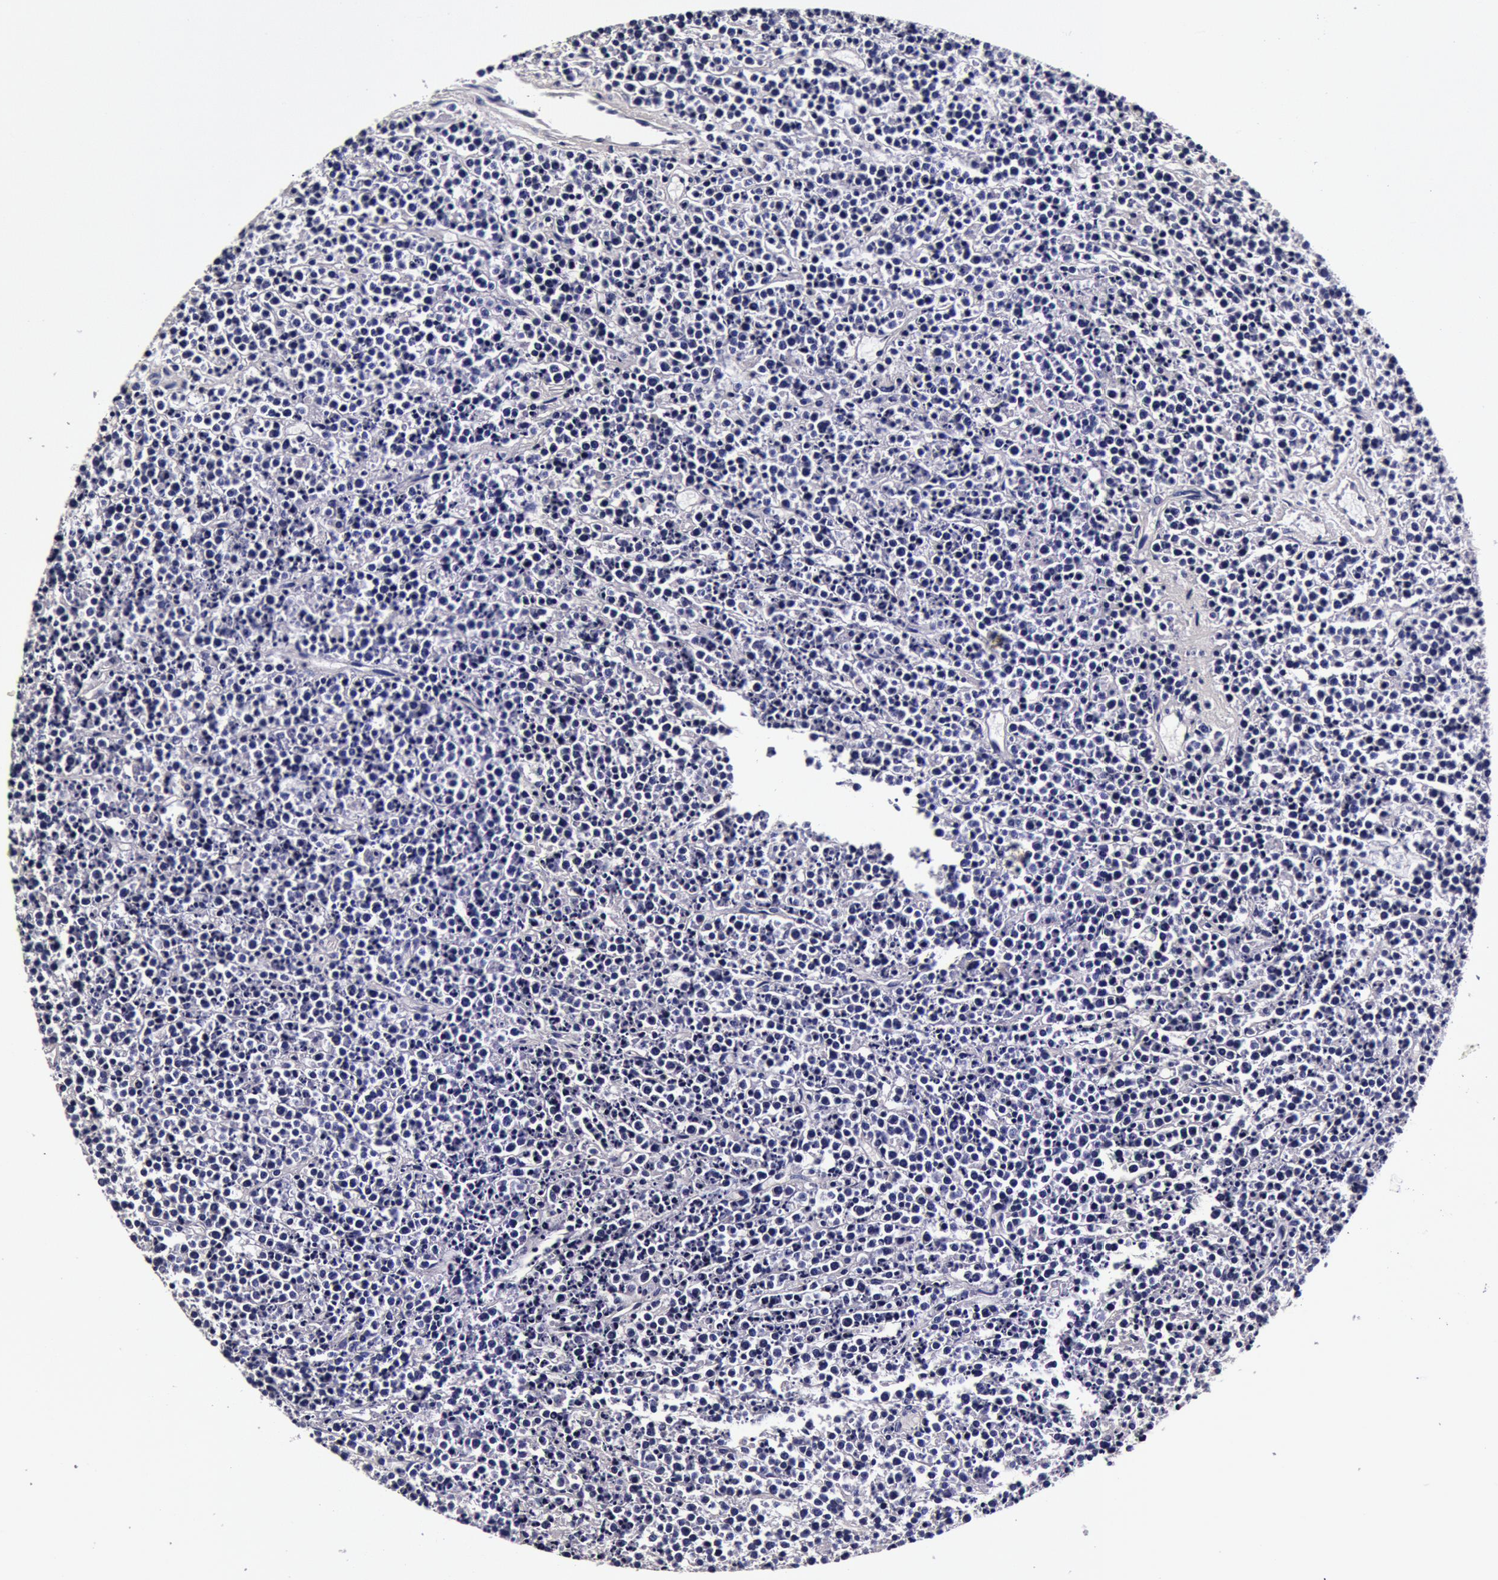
{"staining": {"intensity": "negative", "quantity": "none", "location": "none"}, "tissue": "lymphoma", "cell_type": "Tumor cells", "image_type": "cancer", "snomed": [{"axis": "morphology", "description": "Malignant lymphoma, non-Hodgkin's type, High grade"}, {"axis": "topography", "description": "Ovary"}], "caption": "Immunohistochemical staining of lymphoma demonstrates no significant staining in tumor cells.", "gene": "CCDC22", "patient": {"sex": "female", "age": 56}}